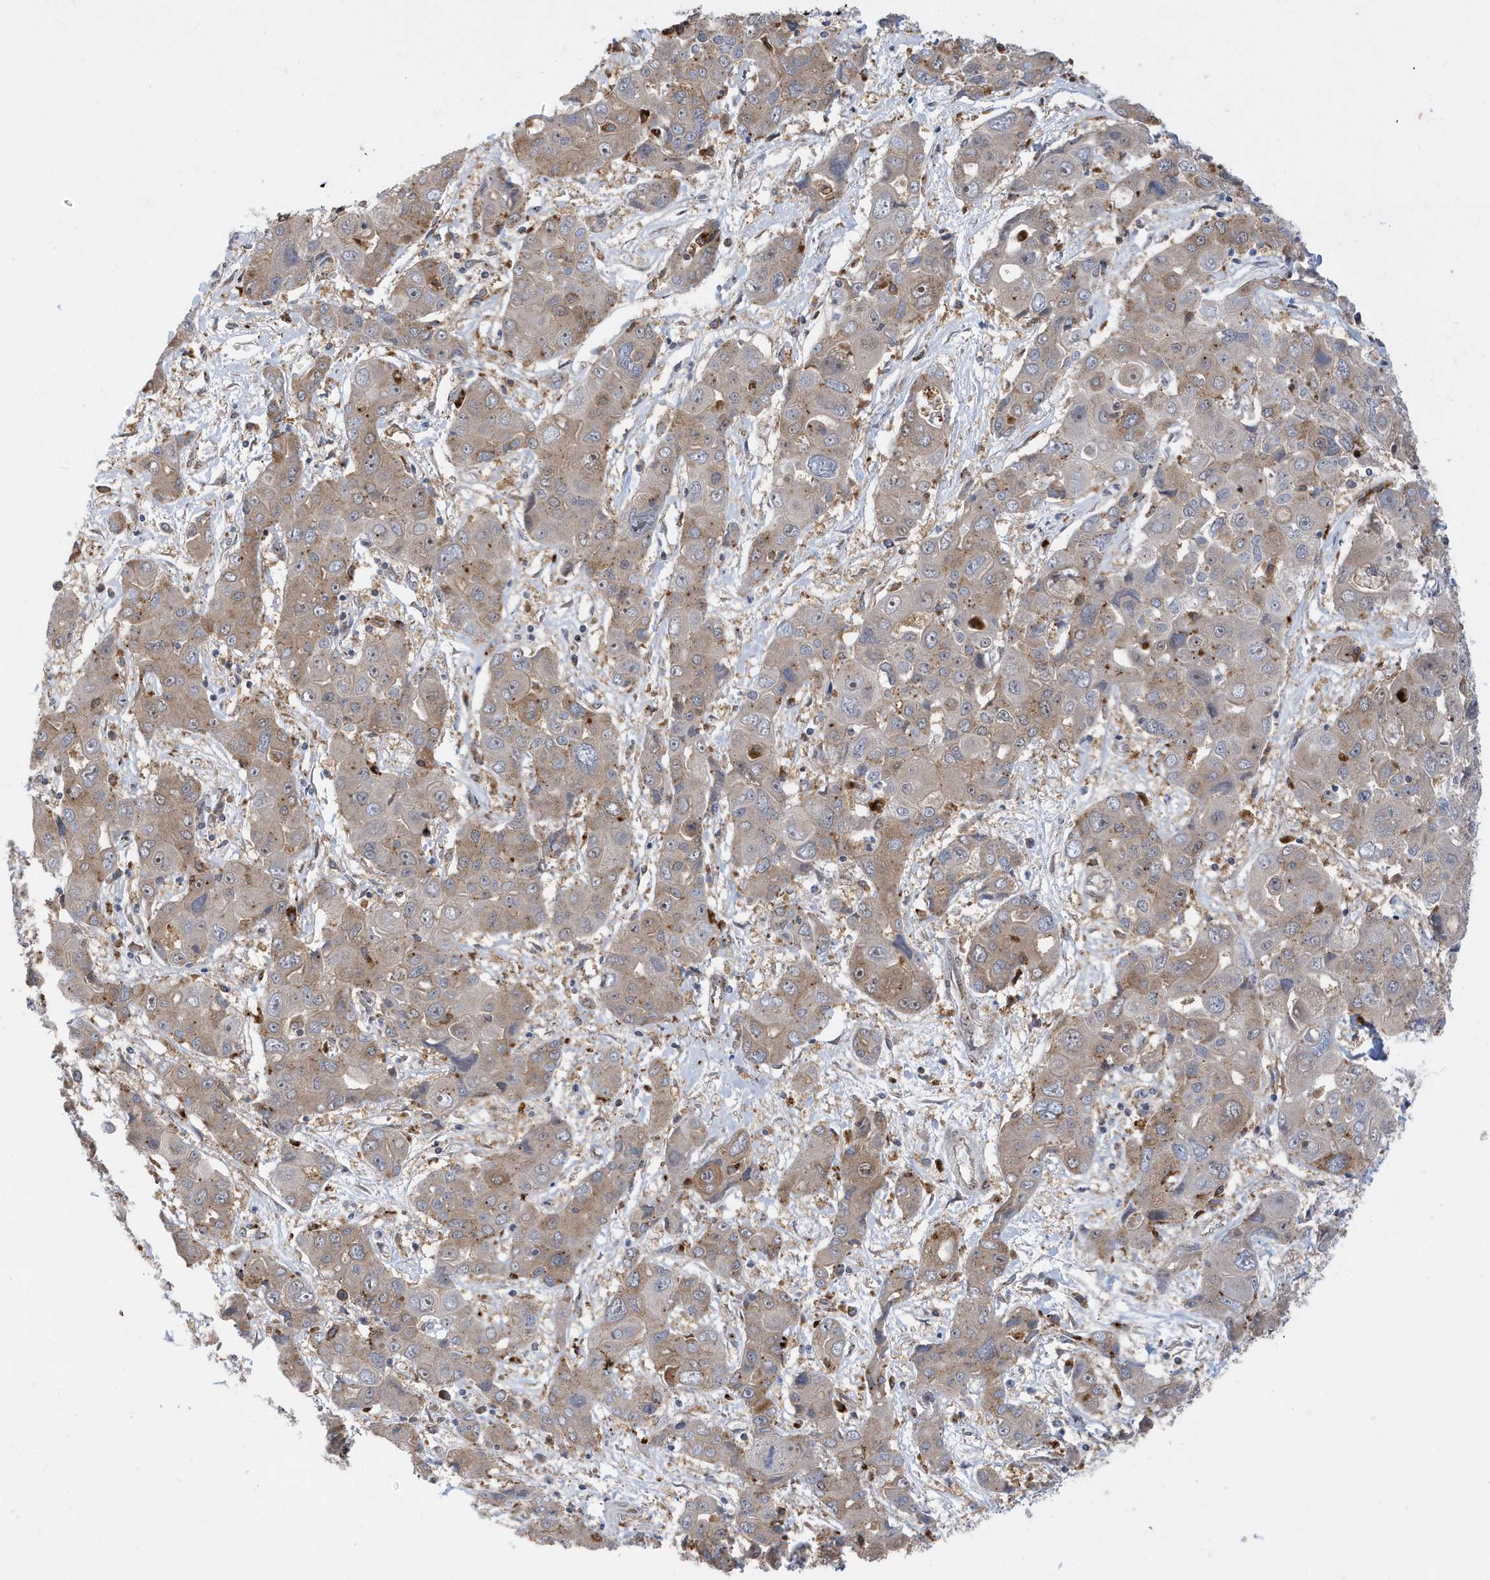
{"staining": {"intensity": "moderate", "quantity": "25%-75%", "location": "cytoplasmic/membranous"}, "tissue": "liver cancer", "cell_type": "Tumor cells", "image_type": "cancer", "snomed": [{"axis": "morphology", "description": "Cholangiocarcinoma"}, {"axis": "topography", "description": "Liver"}], "caption": "There is medium levels of moderate cytoplasmic/membranous expression in tumor cells of liver cancer, as demonstrated by immunohistochemical staining (brown color).", "gene": "ZNF507", "patient": {"sex": "male", "age": 67}}